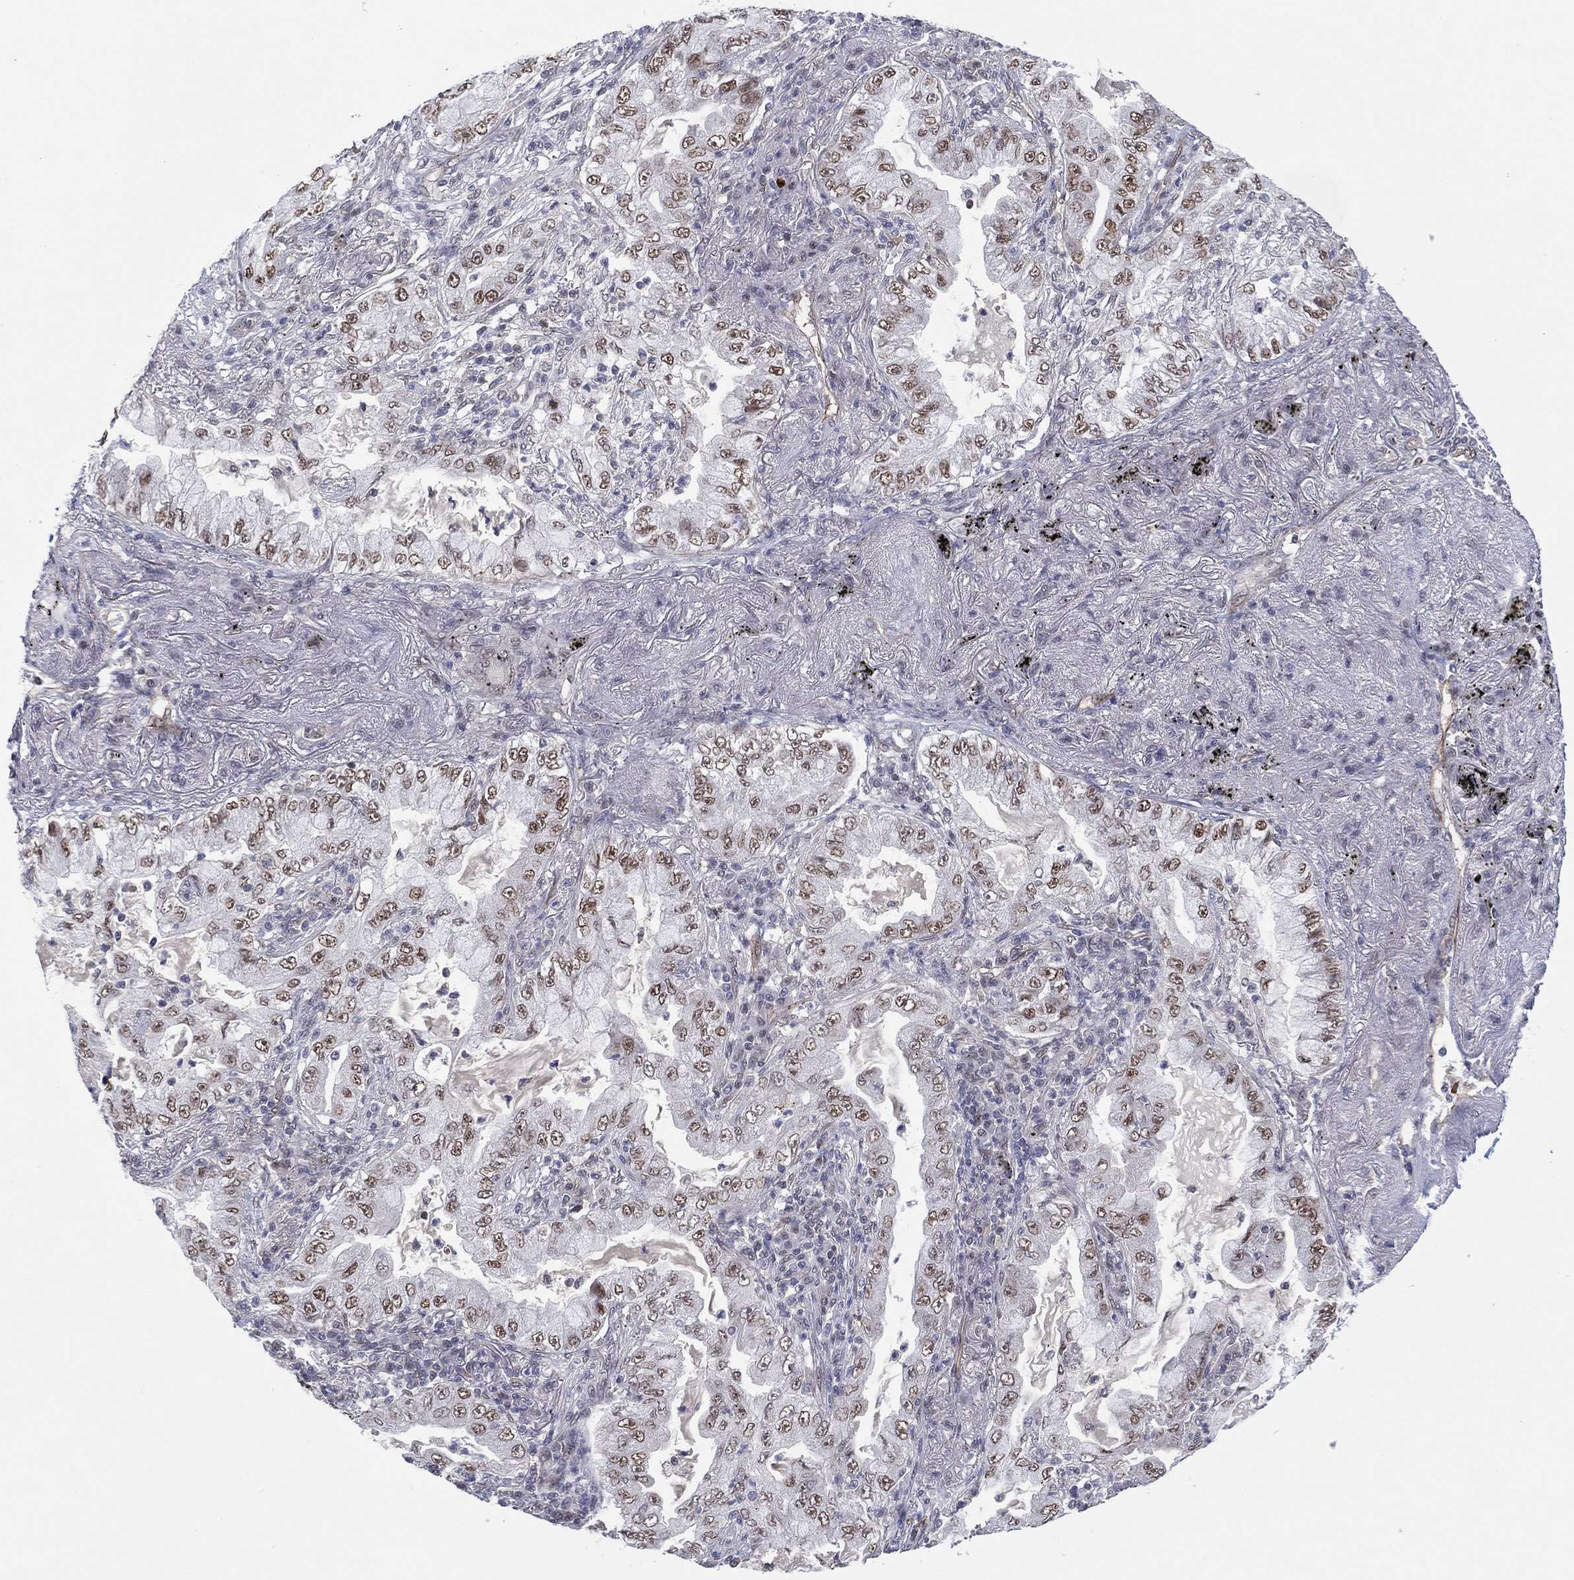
{"staining": {"intensity": "moderate", "quantity": "25%-75%", "location": "nuclear"}, "tissue": "lung cancer", "cell_type": "Tumor cells", "image_type": "cancer", "snomed": [{"axis": "morphology", "description": "Adenocarcinoma, NOS"}, {"axis": "topography", "description": "Lung"}], "caption": "Lung cancer tissue shows moderate nuclear positivity in approximately 25%-75% of tumor cells (DAB (3,3'-diaminobenzidine) IHC with brightfield microscopy, high magnification).", "gene": "GSE1", "patient": {"sex": "female", "age": 73}}